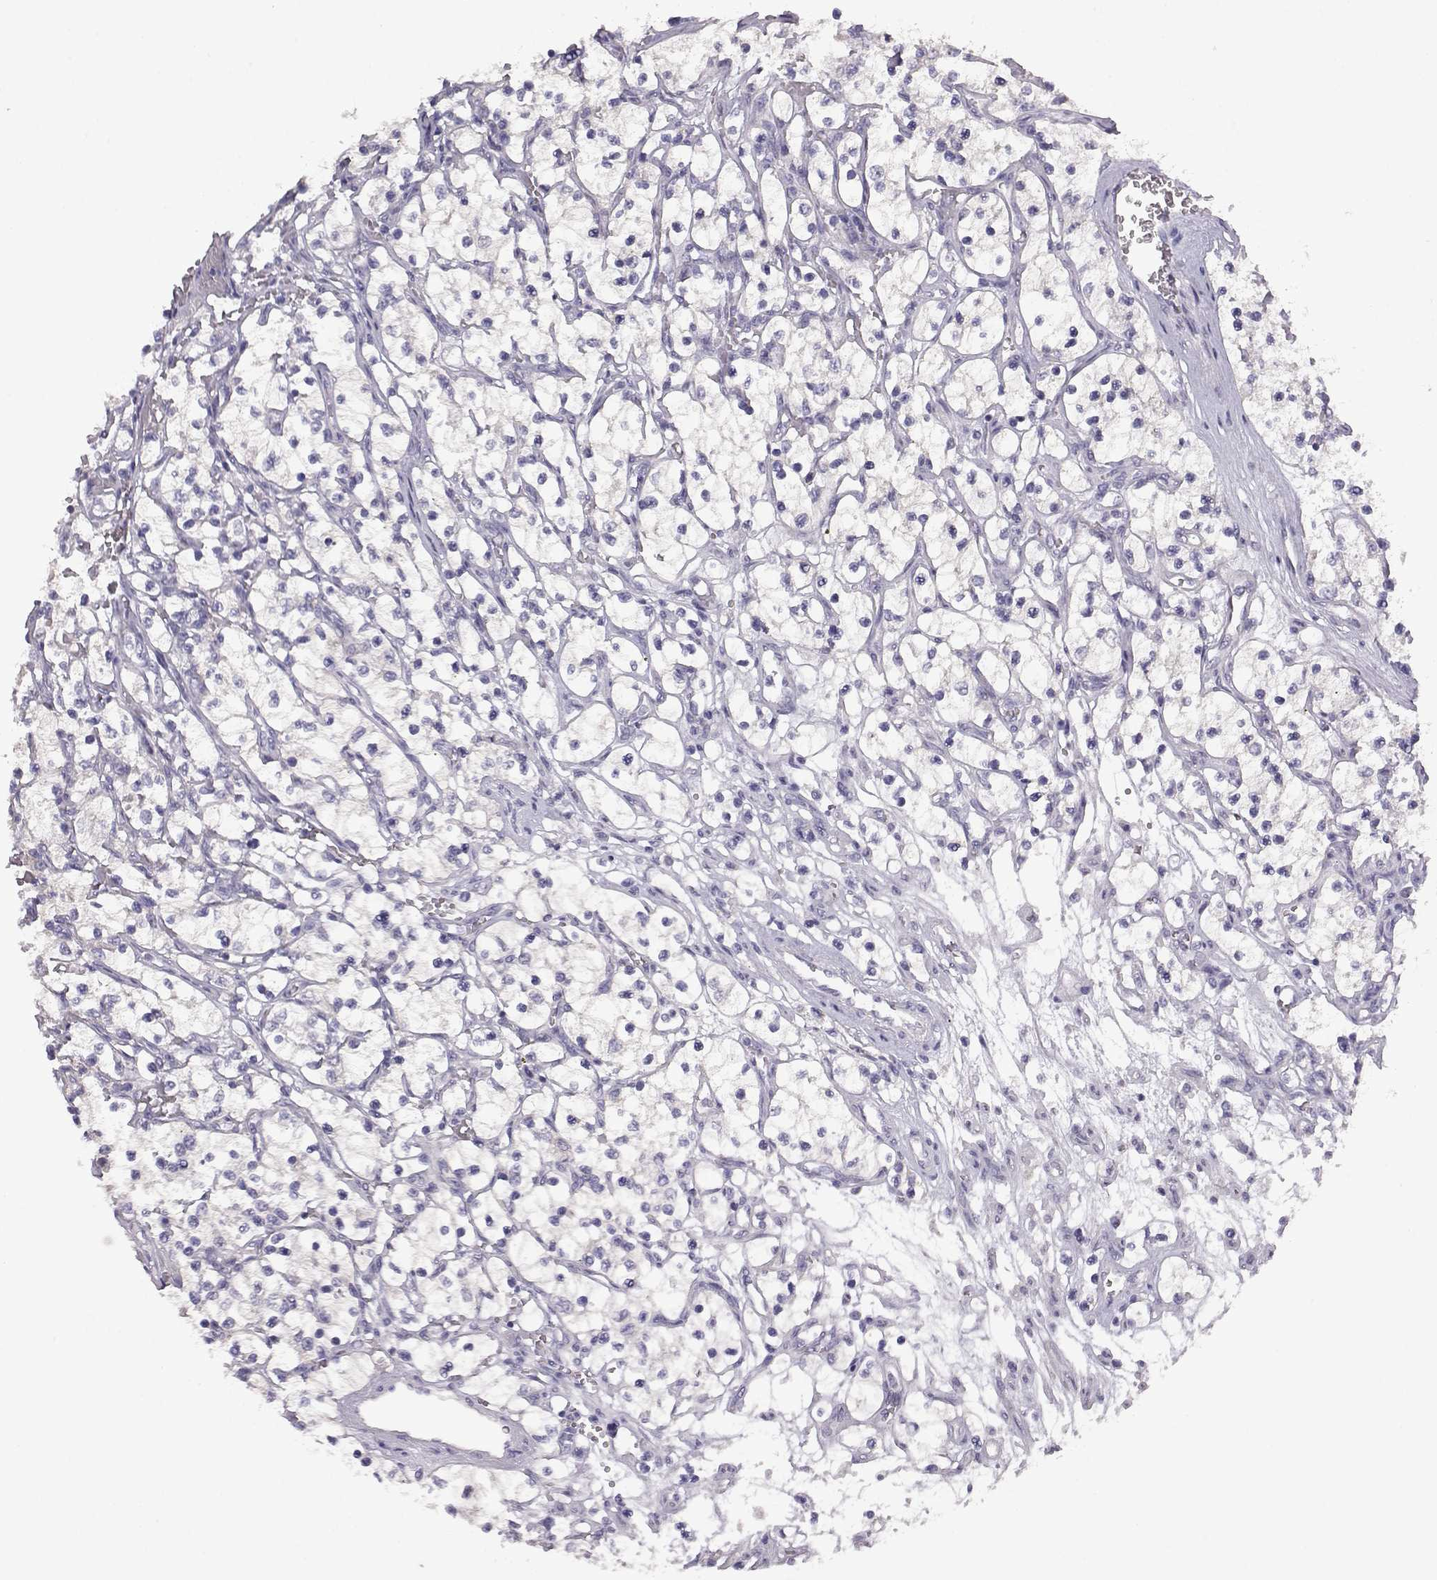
{"staining": {"intensity": "negative", "quantity": "none", "location": "none"}, "tissue": "renal cancer", "cell_type": "Tumor cells", "image_type": "cancer", "snomed": [{"axis": "morphology", "description": "Adenocarcinoma, NOS"}, {"axis": "topography", "description": "Kidney"}], "caption": "An image of human renal cancer (adenocarcinoma) is negative for staining in tumor cells.", "gene": "VGF", "patient": {"sex": "female", "age": 69}}